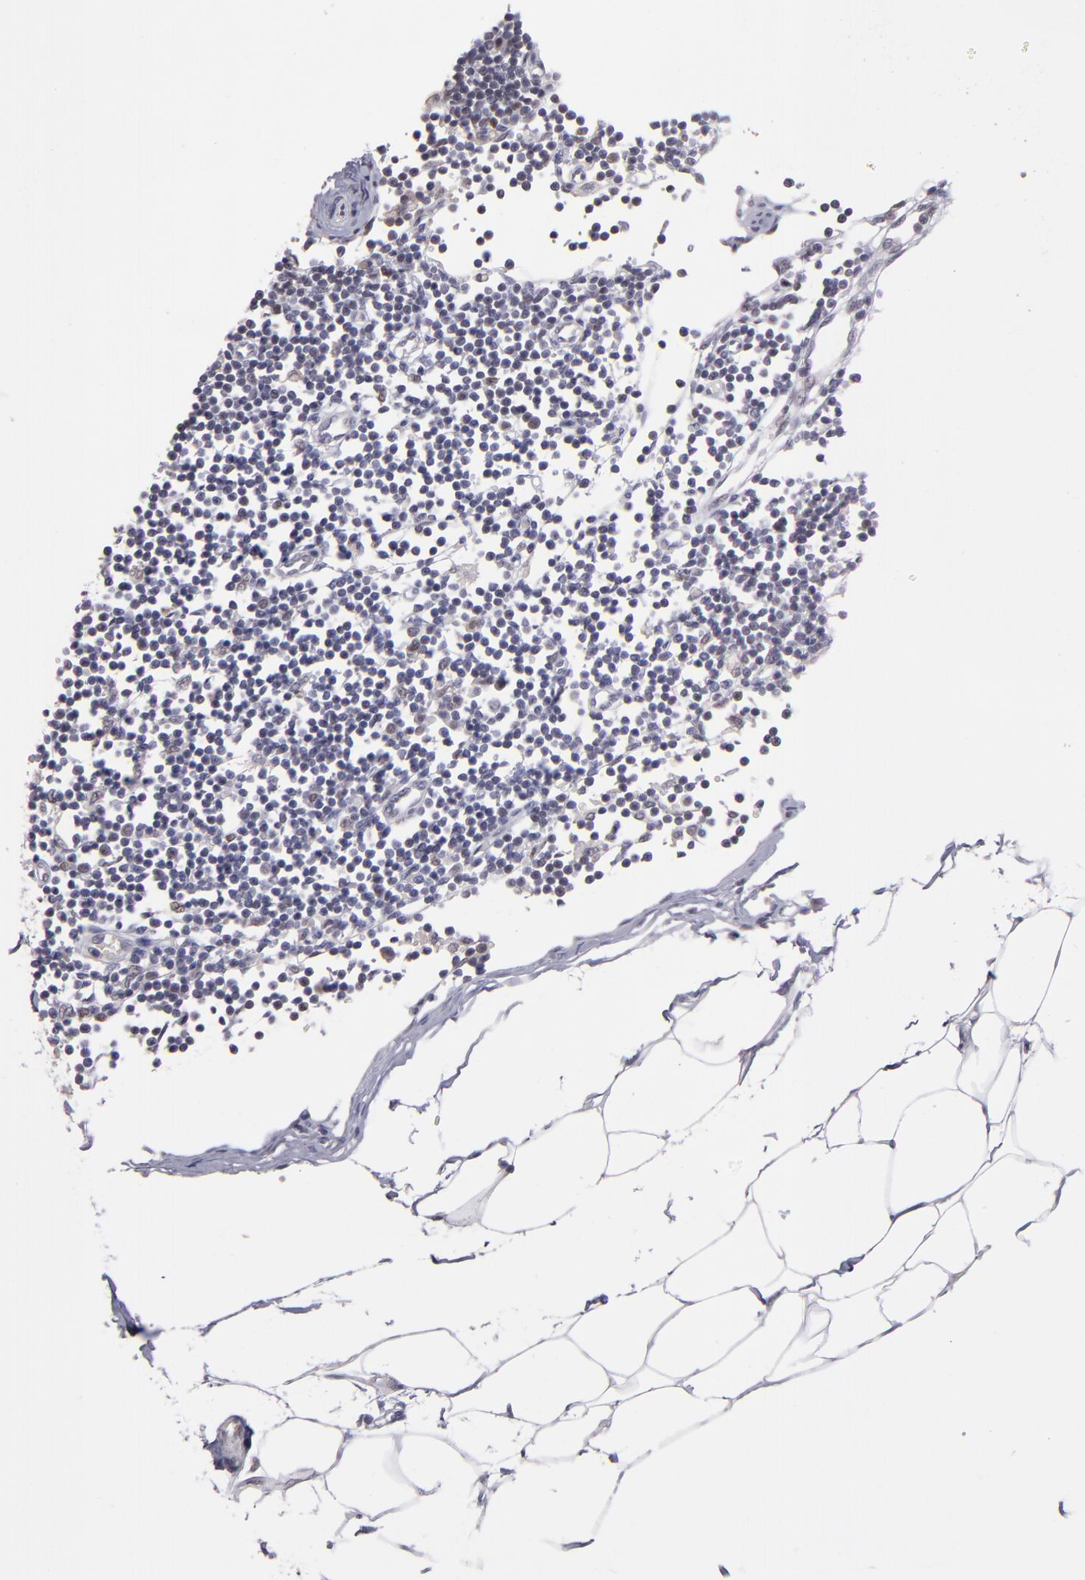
{"staining": {"intensity": "negative", "quantity": "none", "location": "none"}, "tissue": "adipose tissue", "cell_type": "Adipocytes", "image_type": "normal", "snomed": [{"axis": "morphology", "description": "Normal tissue, NOS"}, {"axis": "morphology", "description": "Adenocarcinoma, NOS"}, {"axis": "topography", "description": "Colon"}, {"axis": "topography", "description": "Peripheral nerve tissue"}], "caption": "Immunohistochemistry of unremarkable adipose tissue displays no expression in adipocytes. (Stains: DAB IHC with hematoxylin counter stain, Microscopy: brightfield microscopy at high magnification).", "gene": "OTUB2", "patient": {"sex": "male", "age": 14}}